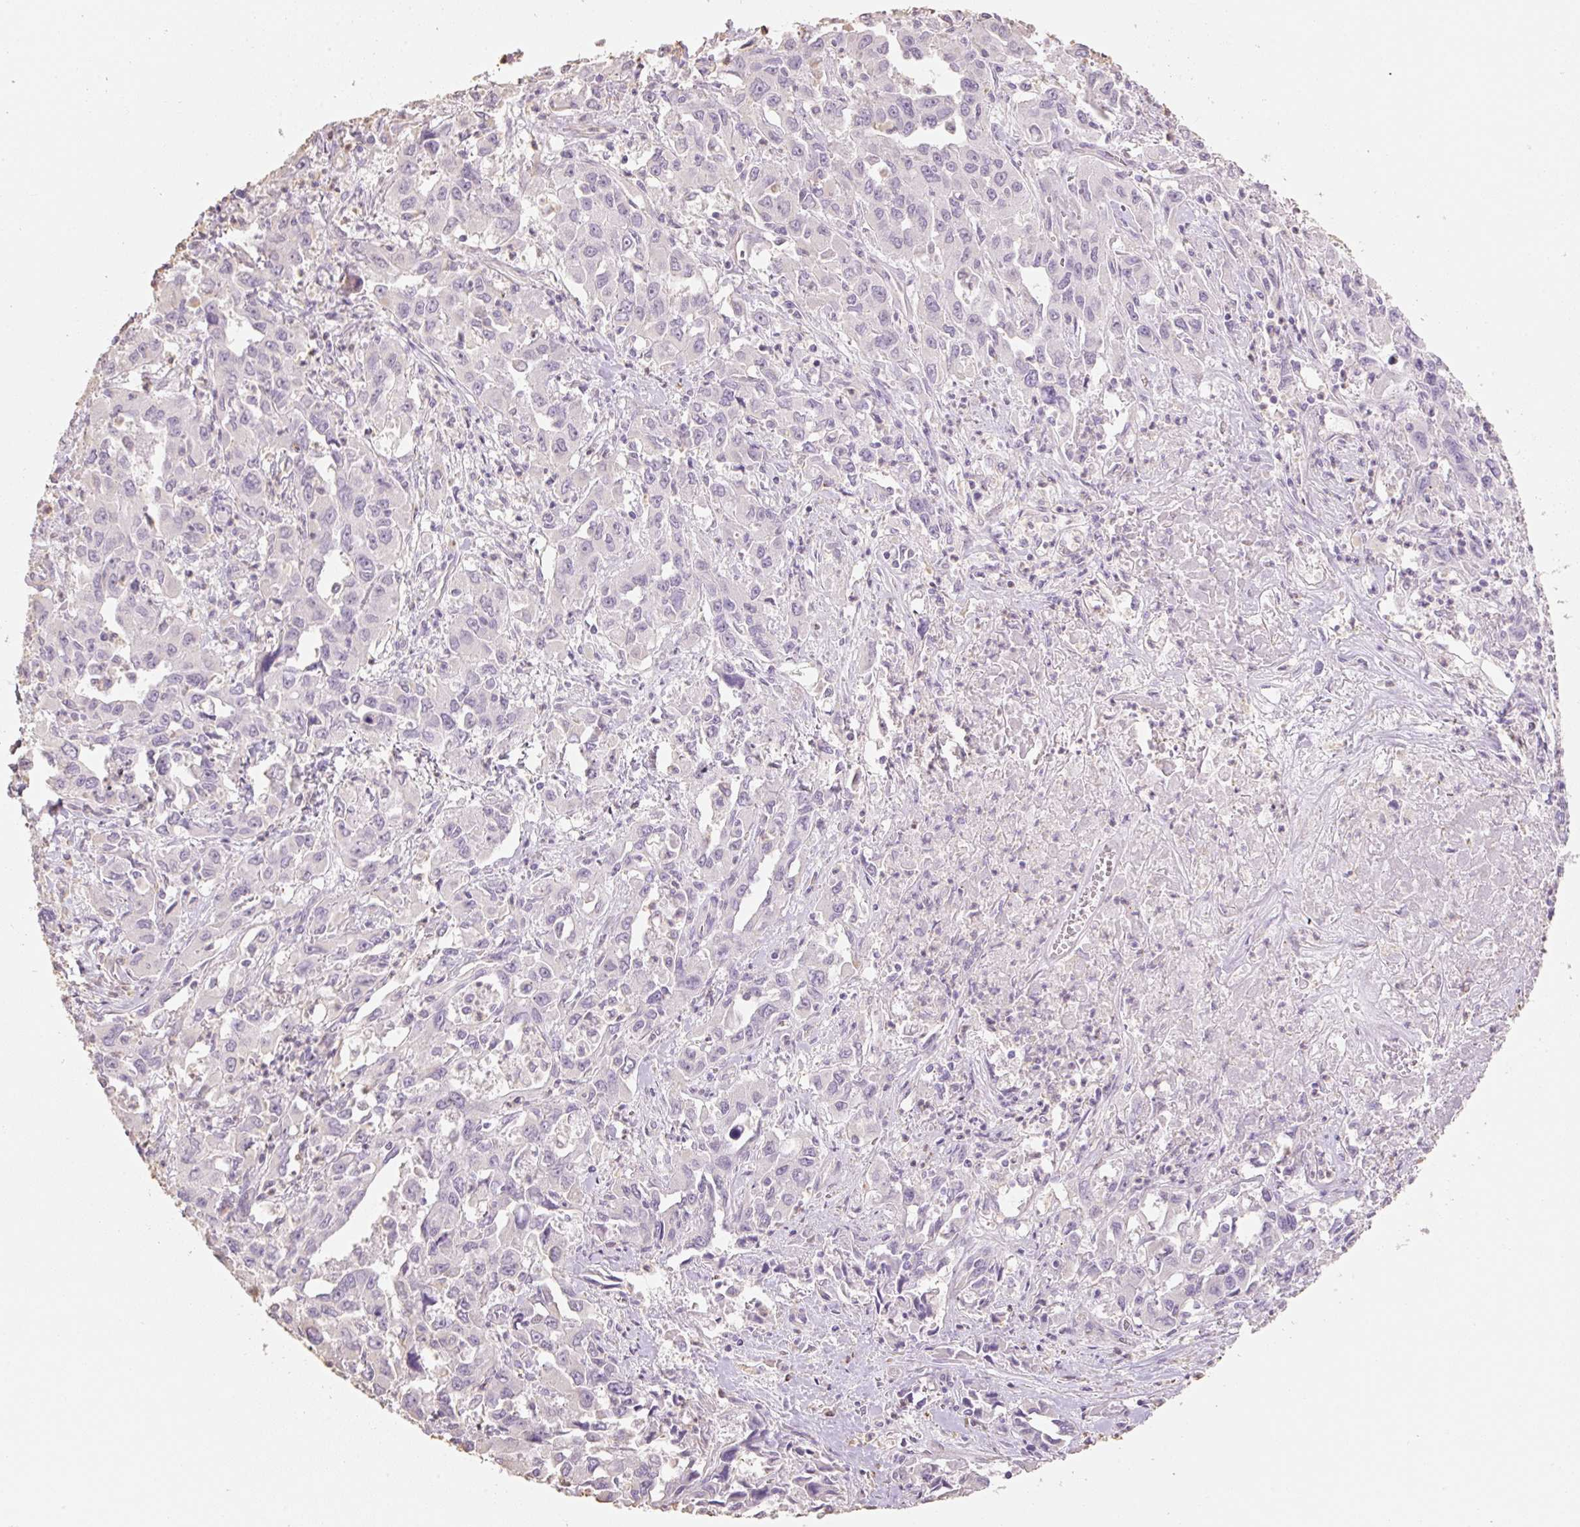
{"staining": {"intensity": "negative", "quantity": "none", "location": "none"}, "tissue": "liver cancer", "cell_type": "Tumor cells", "image_type": "cancer", "snomed": [{"axis": "morphology", "description": "Carcinoma, Hepatocellular, NOS"}, {"axis": "topography", "description": "Liver"}], "caption": "DAB immunohistochemical staining of liver cancer reveals no significant positivity in tumor cells.", "gene": "MBOAT7", "patient": {"sex": "male", "age": 63}}